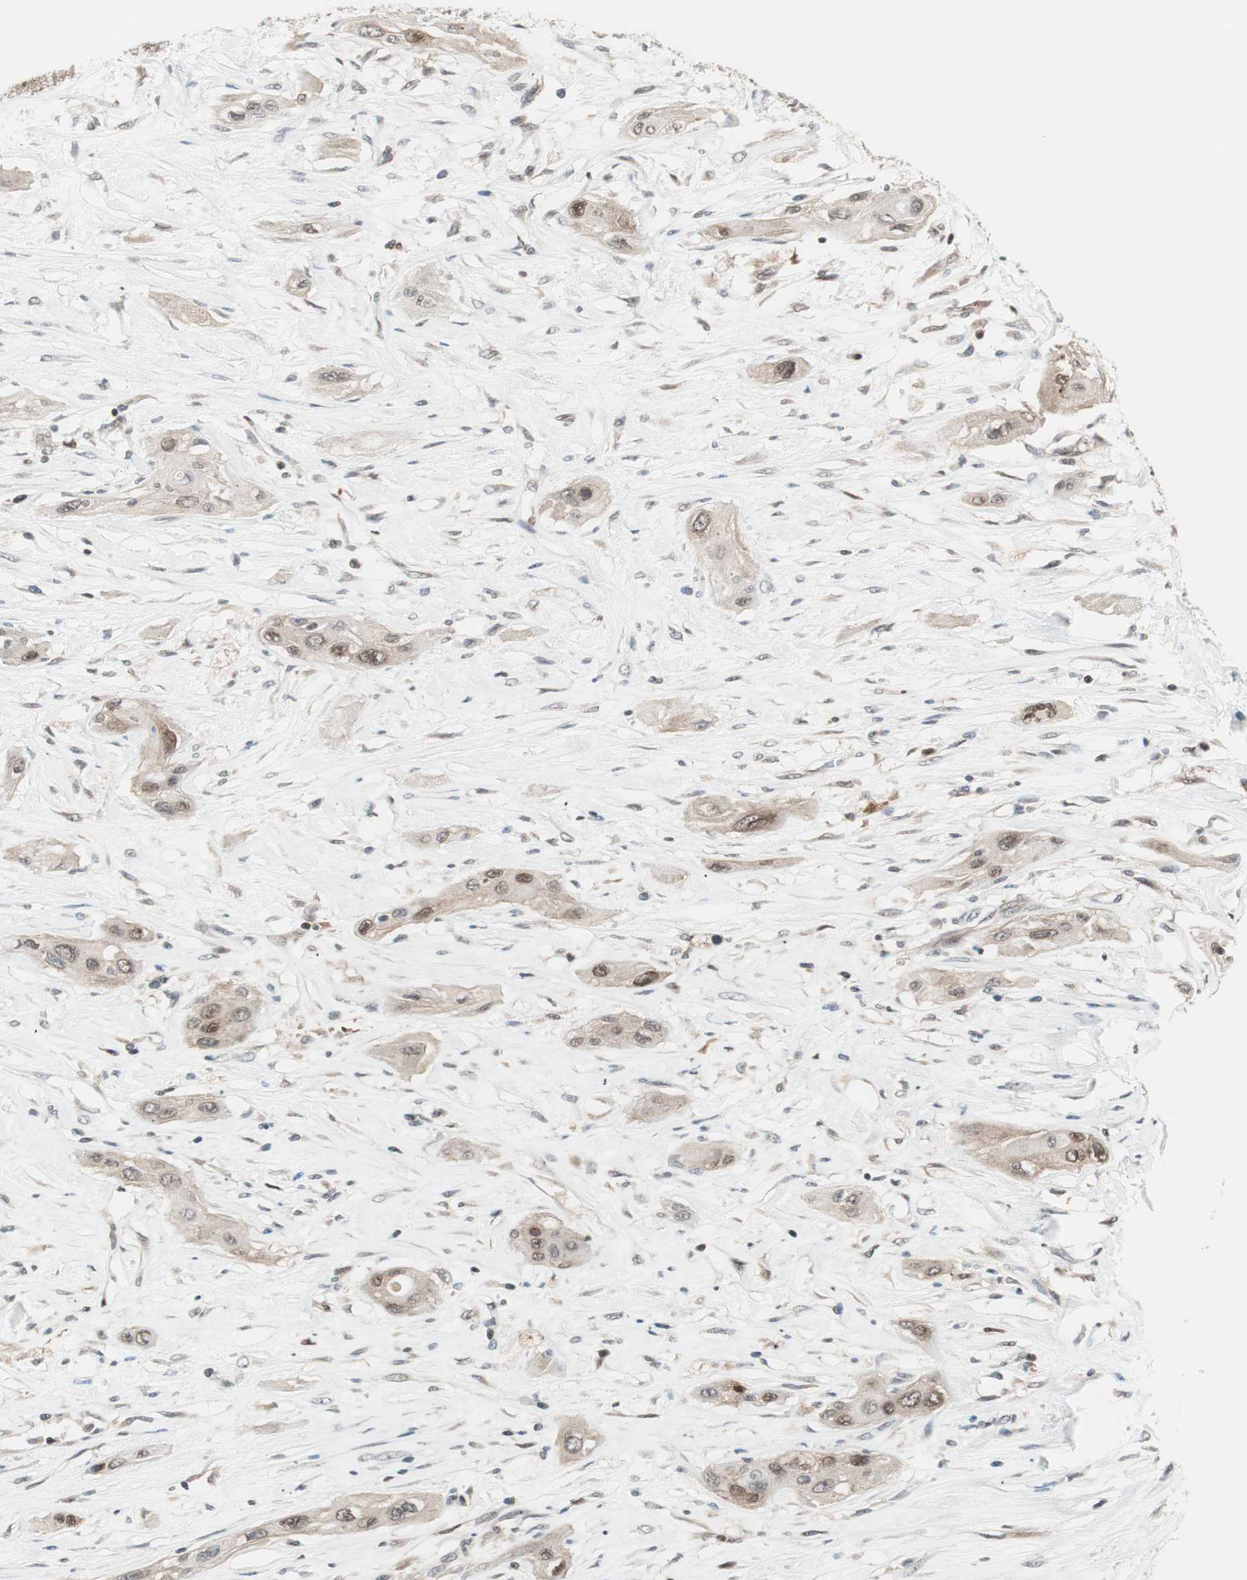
{"staining": {"intensity": "moderate", "quantity": "25%-75%", "location": "cytoplasmic/membranous,nuclear"}, "tissue": "lung cancer", "cell_type": "Tumor cells", "image_type": "cancer", "snomed": [{"axis": "morphology", "description": "Squamous cell carcinoma, NOS"}, {"axis": "topography", "description": "Lung"}], "caption": "This is a histology image of immunohistochemistry (IHC) staining of lung cancer, which shows moderate positivity in the cytoplasmic/membranous and nuclear of tumor cells.", "gene": "UBE2I", "patient": {"sex": "female", "age": 47}}